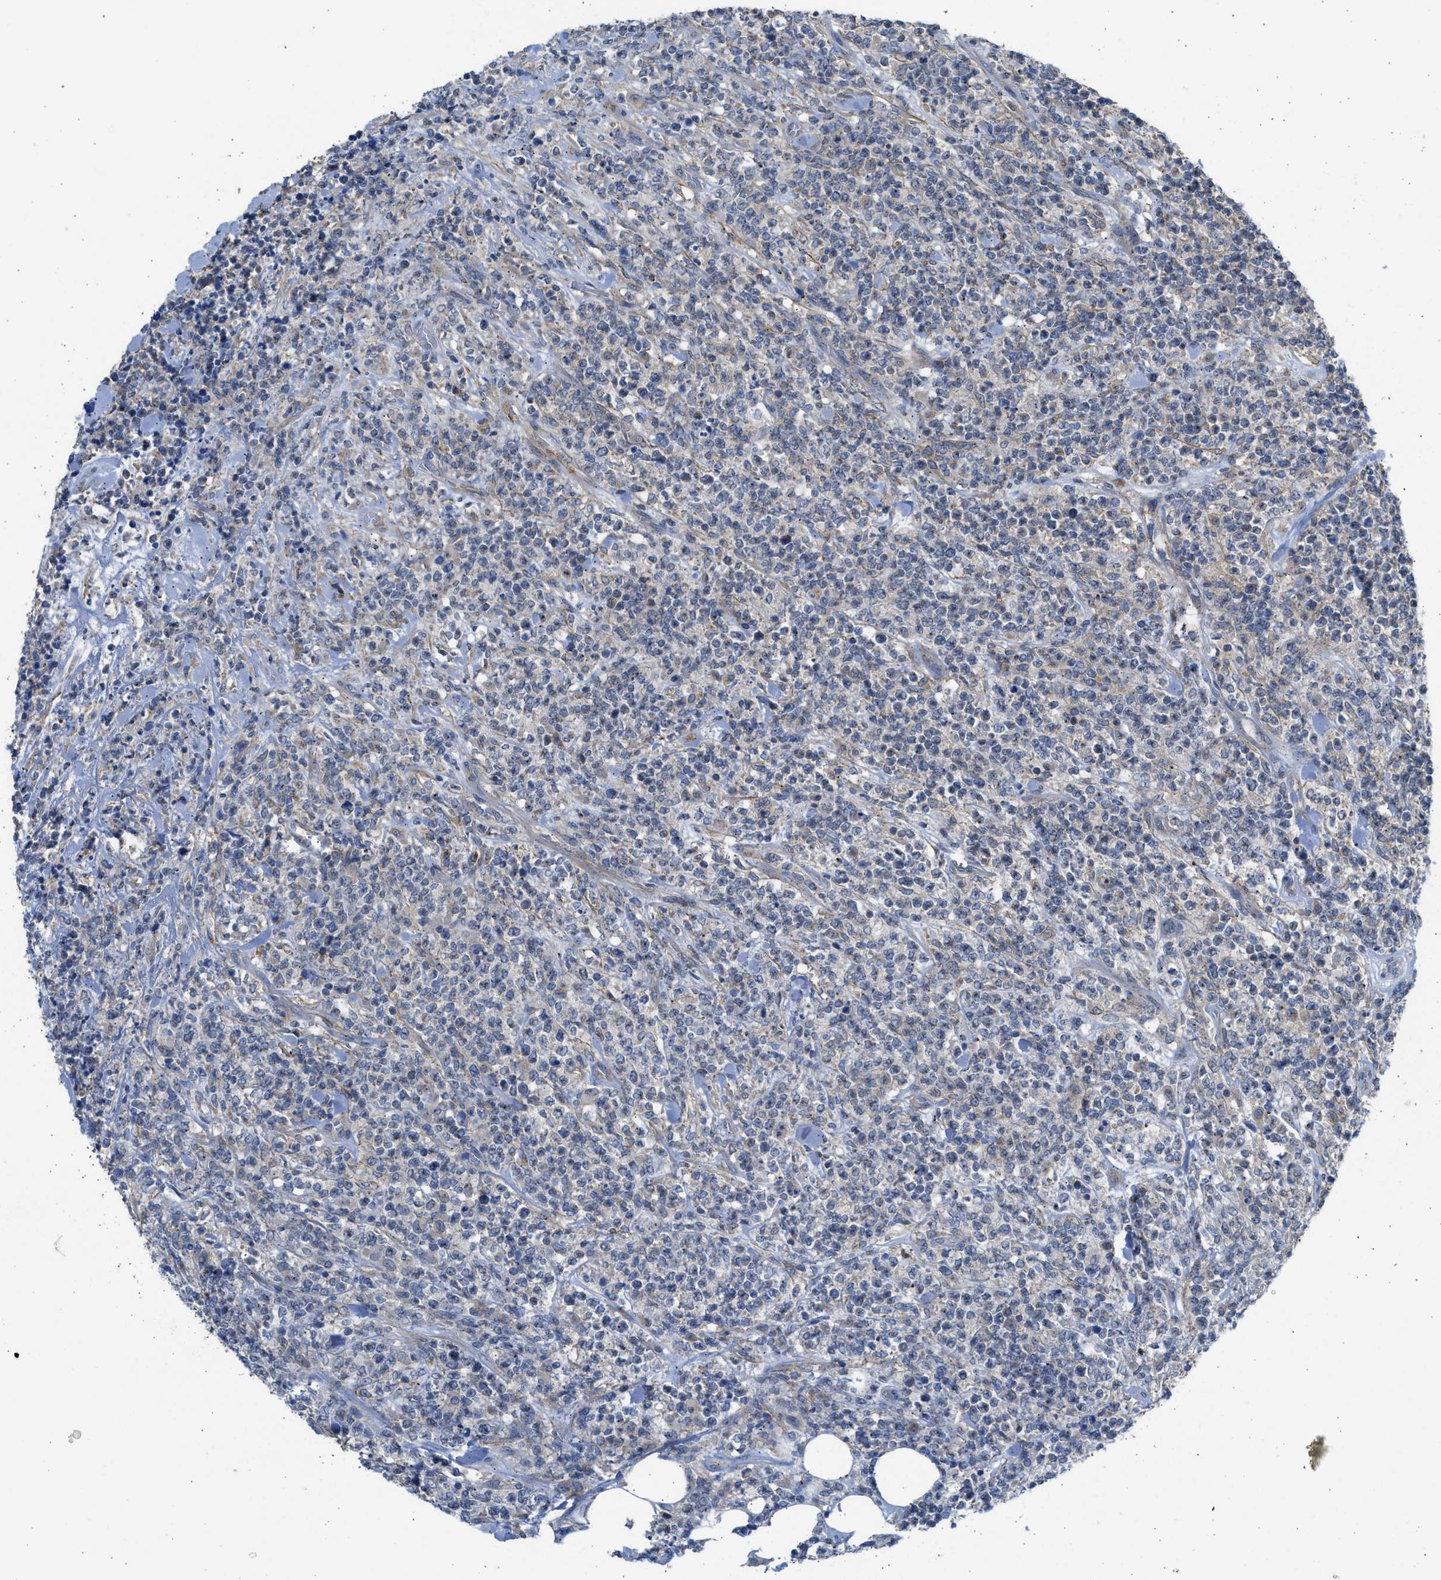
{"staining": {"intensity": "negative", "quantity": "none", "location": "none"}, "tissue": "lymphoma", "cell_type": "Tumor cells", "image_type": "cancer", "snomed": [{"axis": "morphology", "description": "Malignant lymphoma, non-Hodgkin's type, High grade"}, {"axis": "topography", "description": "Soft tissue"}], "caption": "Immunohistochemistry histopathology image of neoplastic tissue: malignant lymphoma, non-Hodgkin's type (high-grade) stained with DAB exhibits no significant protein positivity in tumor cells.", "gene": "PCNX3", "patient": {"sex": "male", "age": 18}}